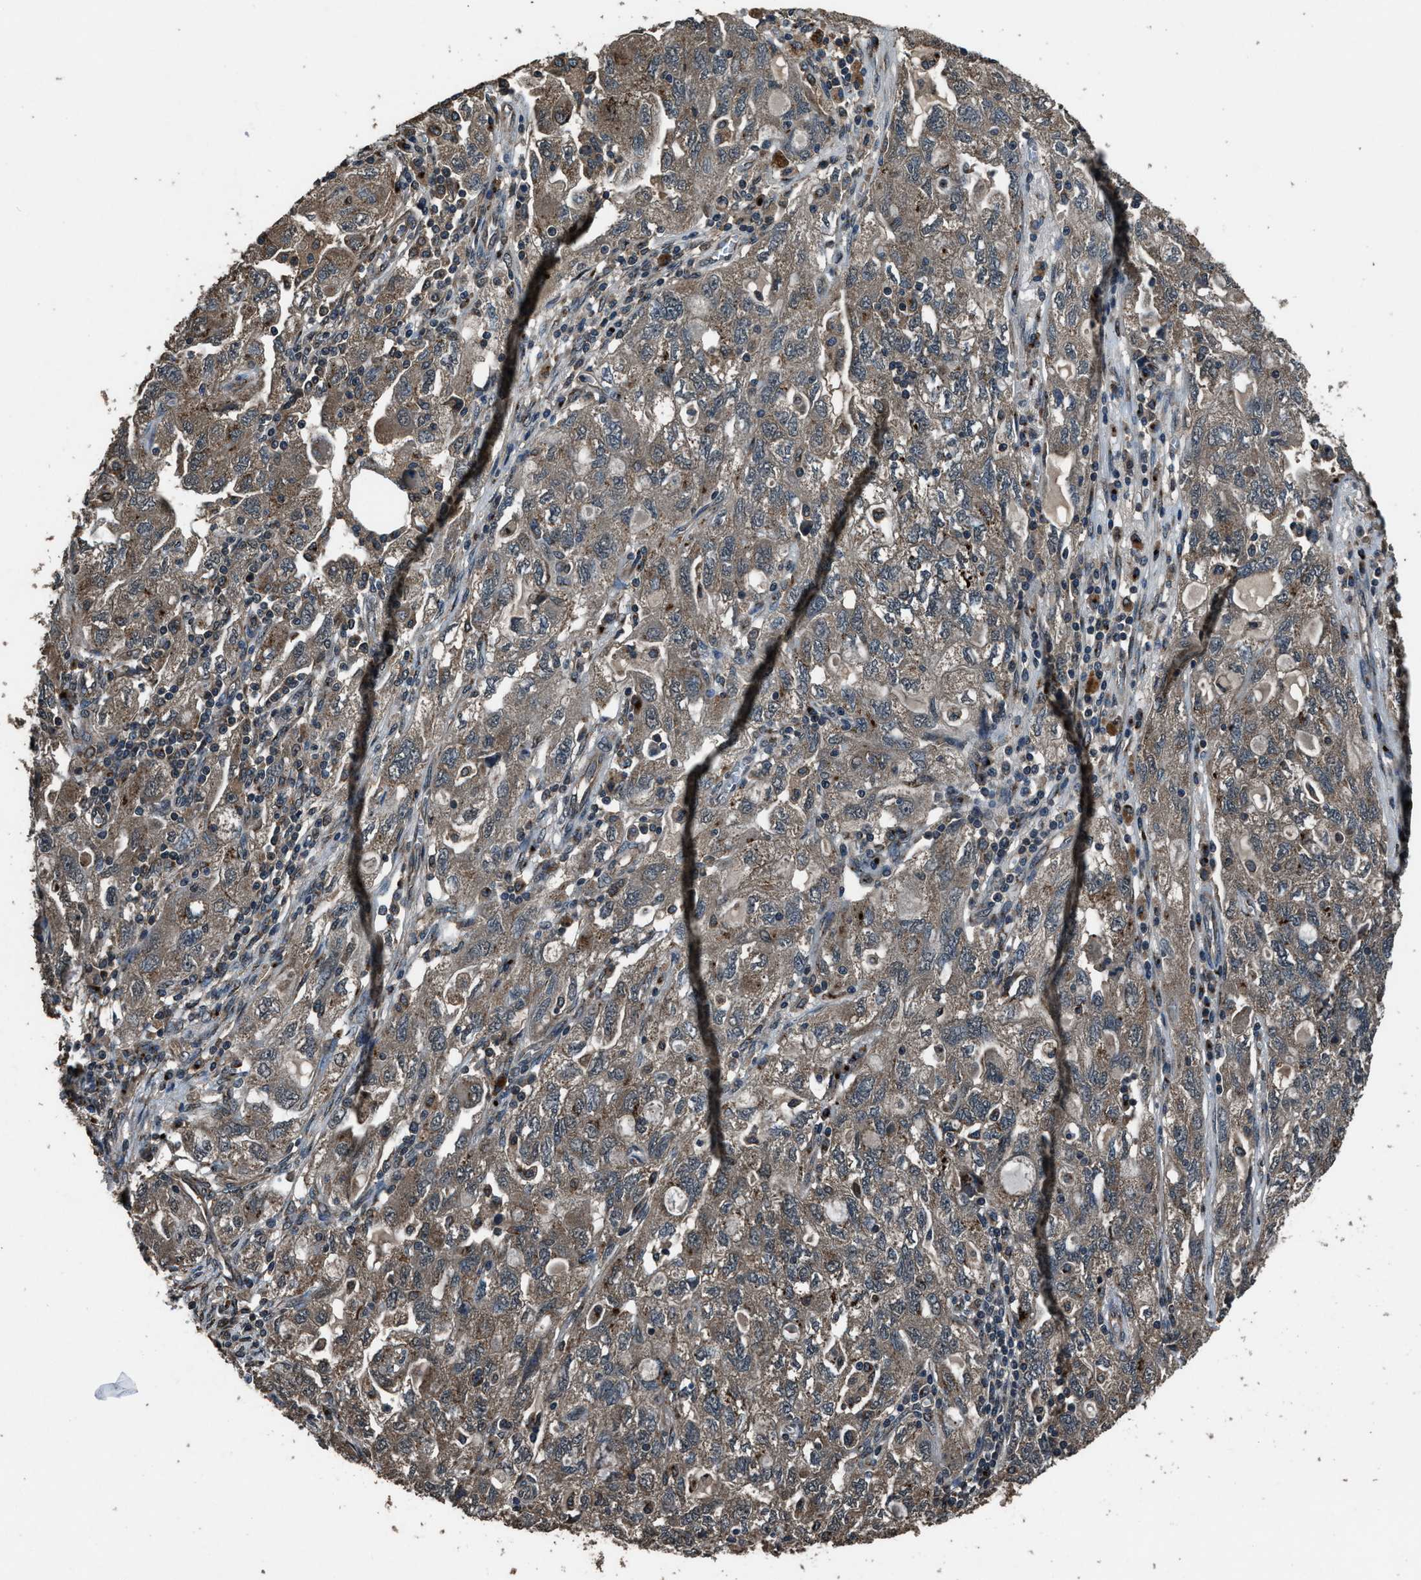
{"staining": {"intensity": "weak", "quantity": ">75%", "location": "cytoplasmic/membranous"}, "tissue": "ovarian cancer", "cell_type": "Tumor cells", "image_type": "cancer", "snomed": [{"axis": "morphology", "description": "Carcinoma, NOS"}, {"axis": "morphology", "description": "Cystadenocarcinoma, serous, NOS"}, {"axis": "topography", "description": "Ovary"}], "caption": "Tumor cells exhibit low levels of weak cytoplasmic/membranous expression in approximately >75% of cells in human ovarian cancer.", "gene": "SLC38A10", "patient": {"sex": "female", "age": 69}}